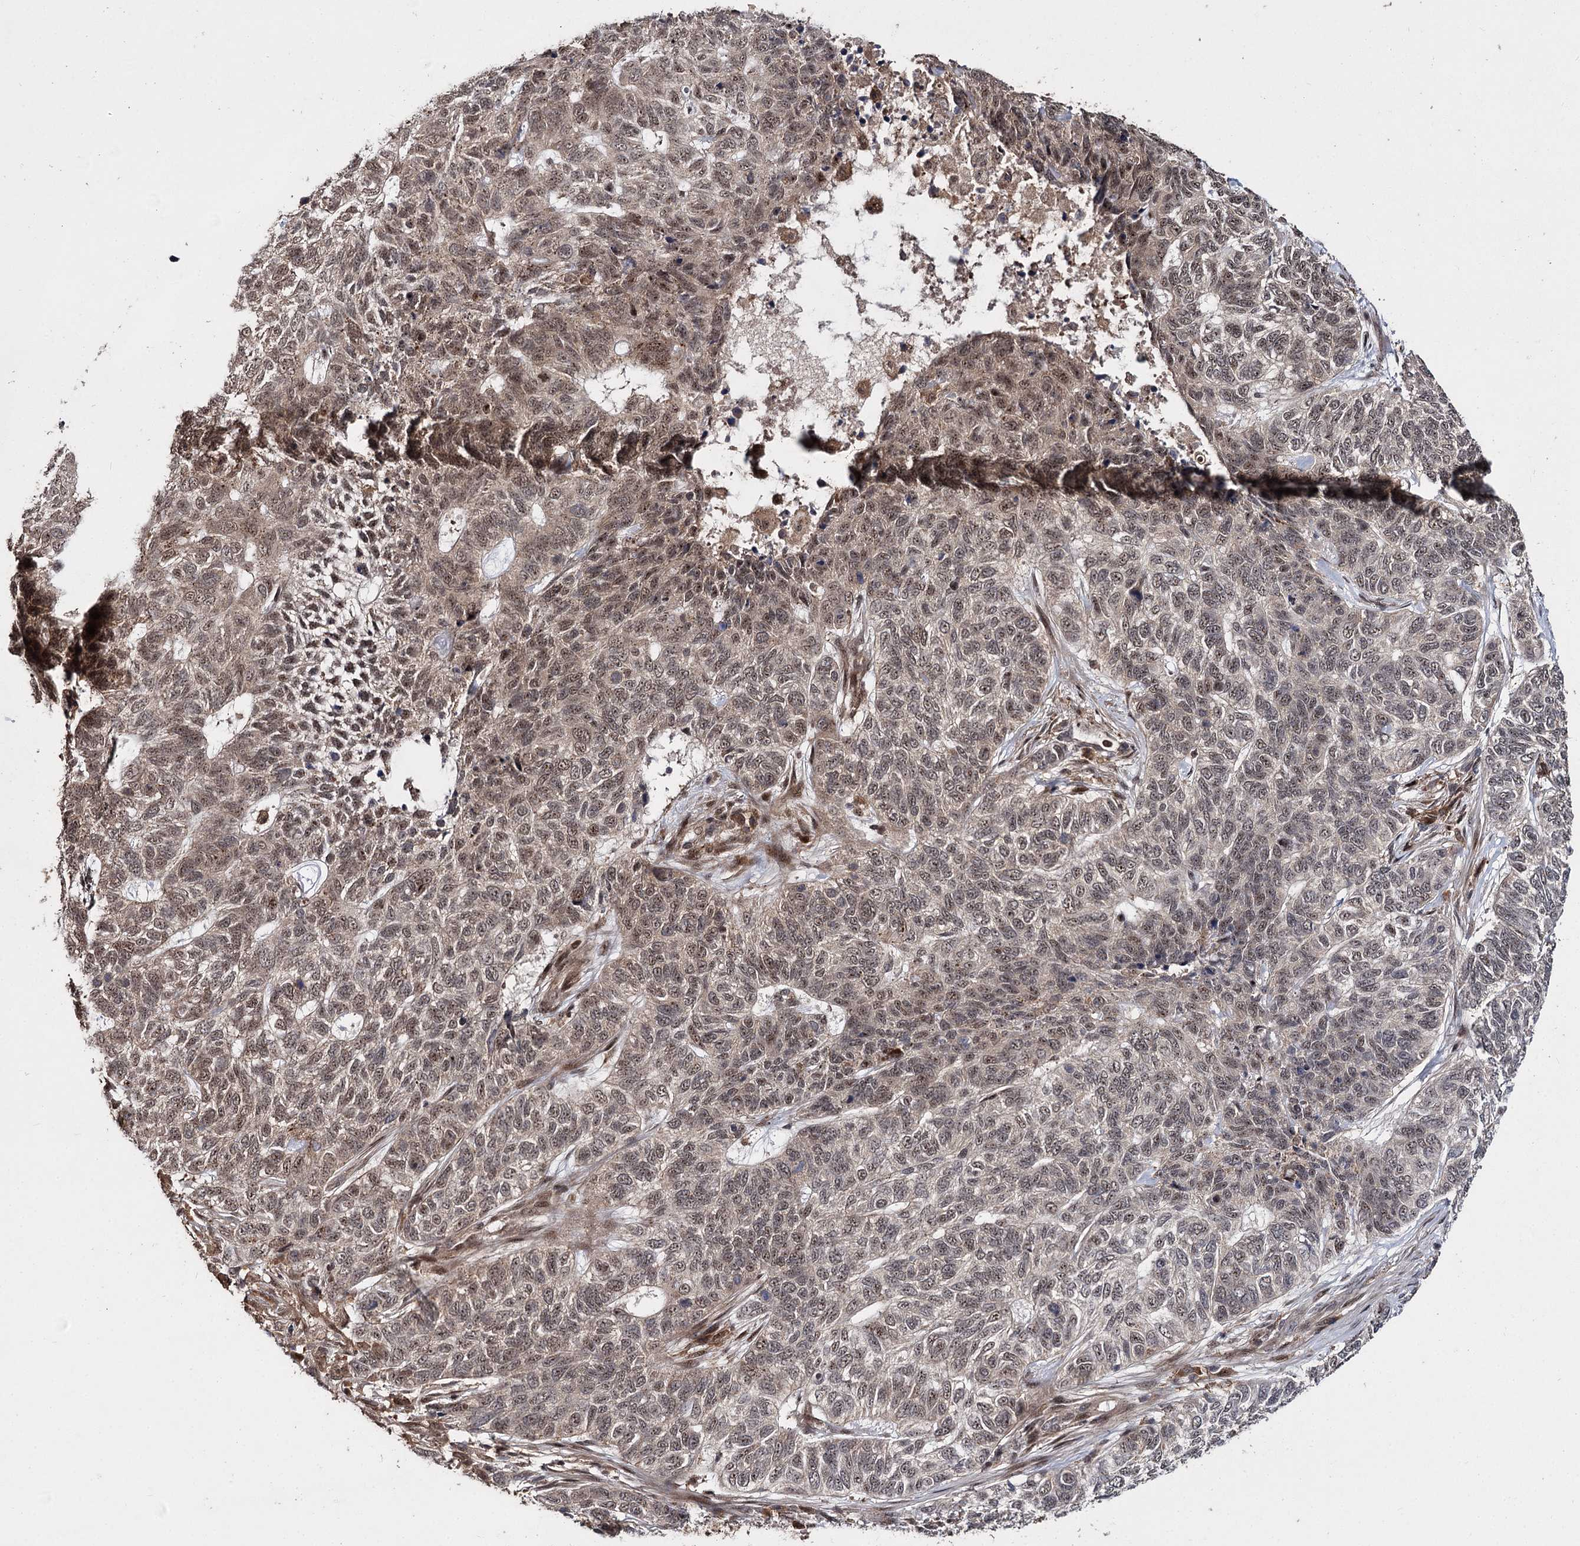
{"staining": {"intensity": "moderate", "quantity": "25%-75%", "location": "nuclear"}, "tissue": "skin cancer", "cell_type": "Tumor cells", "image_type": "cancer", "snomed": [{"axis": "morphology", "description": "Basal cell carcinoma"}, {"axis": "topography", "description": "Skin"}], "caption": "DAB immunohistochemical staining of human skin cancer (basal cell carcinoma) reveals moderate nuclear protein expression in about 25%-75% of tumor cells.", "gene": "MKNK2", "patient": {"sex": "female", "age": 65}}